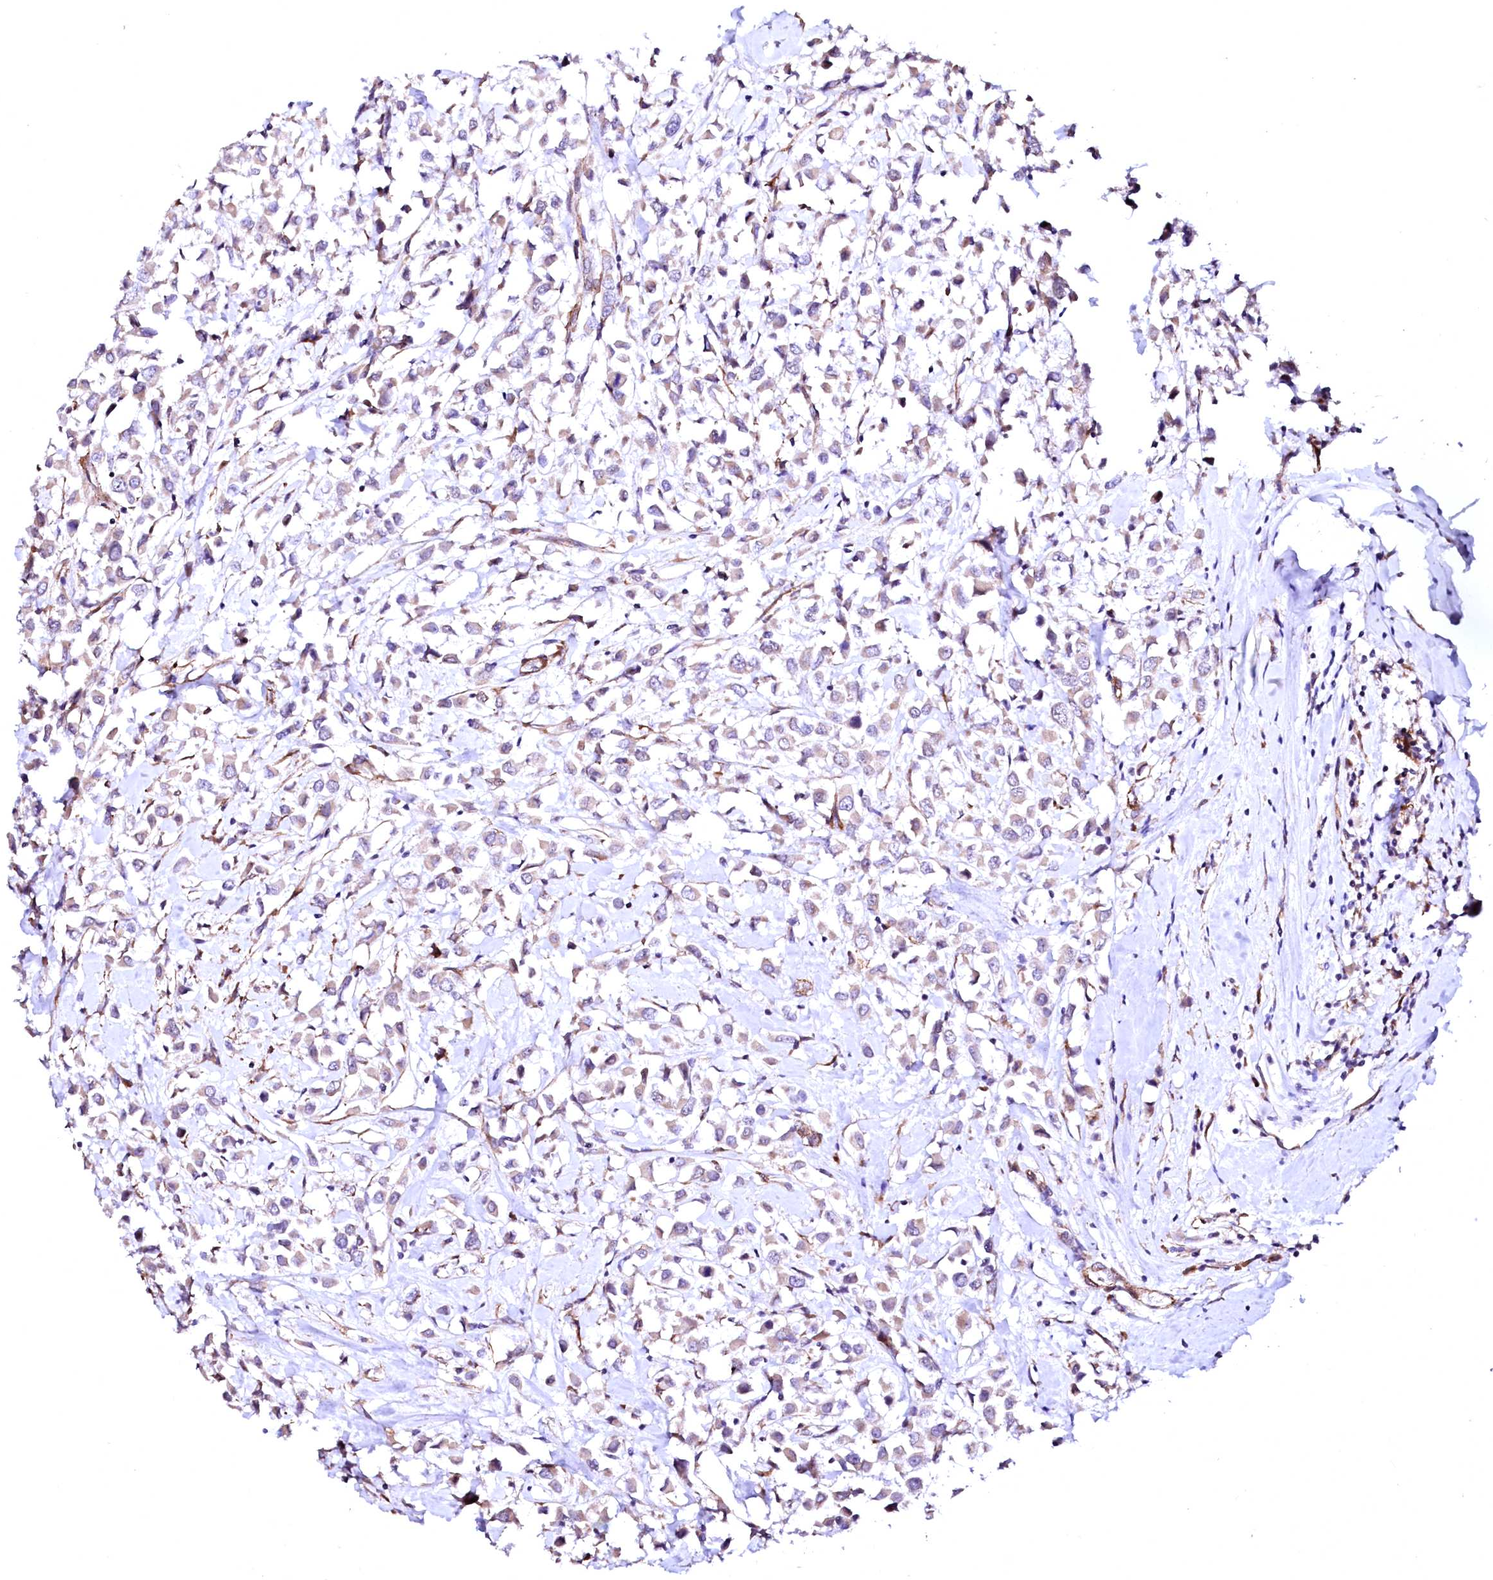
{"staining": {"intensity": "negative", "quantity": "none", "location": "none"}, "tissue": "breast cancer", "cell_type": "Tumor cells", "image_type": "cancer", "snomed": [{"axis": "morphology", "description": "Duct carcinoma"}, {"axis": "topography", "description": "Breast"}], "caption": "Image shows no significant protein staining in tumor cells of breast cancer. (IHC, brightfield microscopy, high magnification).", "gene": "GPR176", "patient": {"sex": "female", "age": 87}}